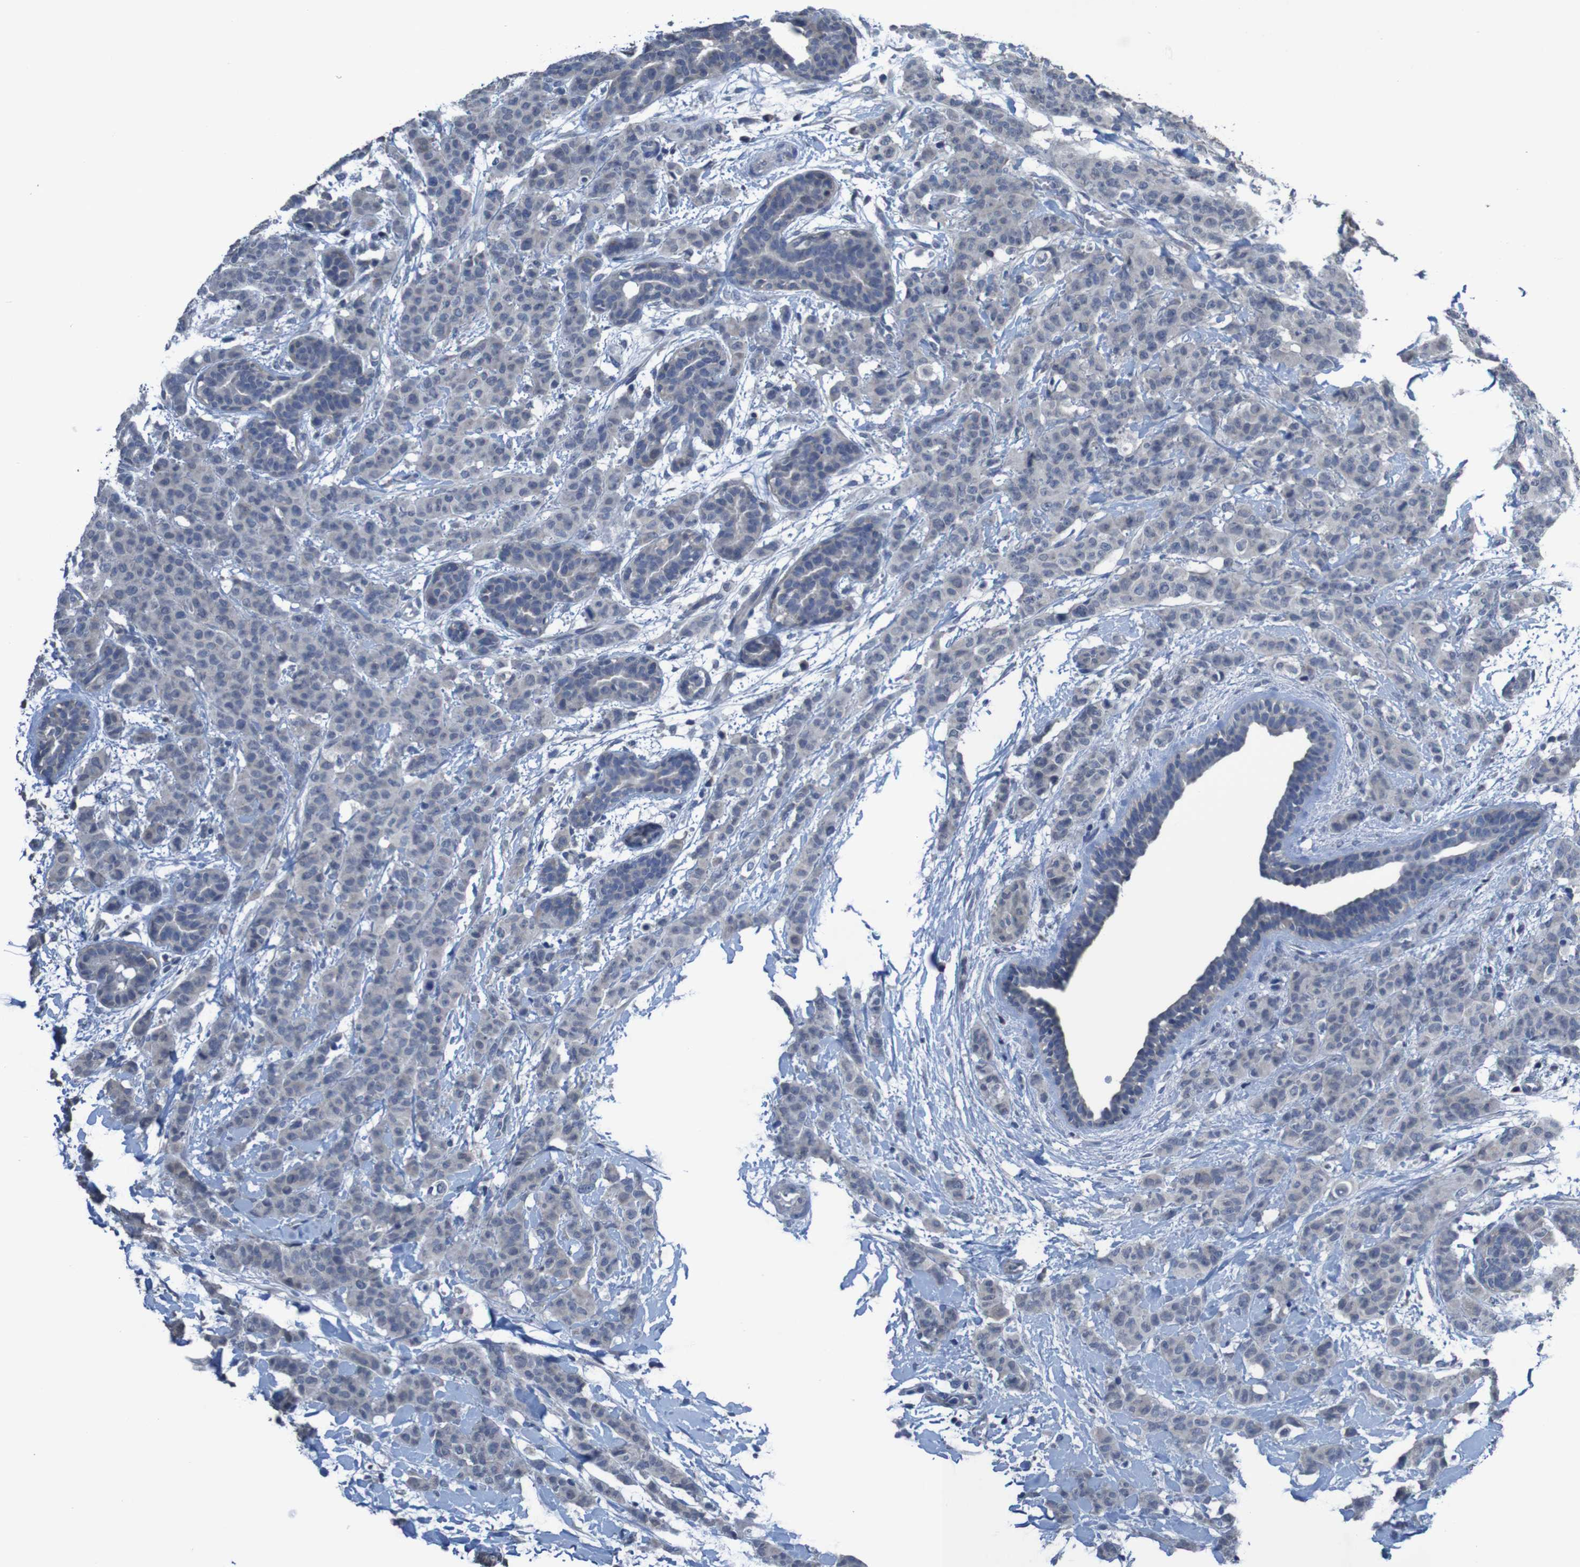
{"staining": {"intensity": "negative", "quantity": "none", "location": "none"}, "tissue": "breast cancer", "cell_type": "Tumor cells", "image_type": "cancer", "snomed": [{"axis": "morphology", "description": "Normal tissue, NOS"}, {"axis": "morphology", "description": "Duct carcinoma"}, {"axis": "topography", "description": "Breast"}], "caption": "Immunohistochemistry micrograph of human breast cancer (intraductal carcinoma) stained for a protein (brown), which exhibits no staining in tumor cells.", "gene": "CLDN18", "patient": {"sex": "female", "age": 40}}